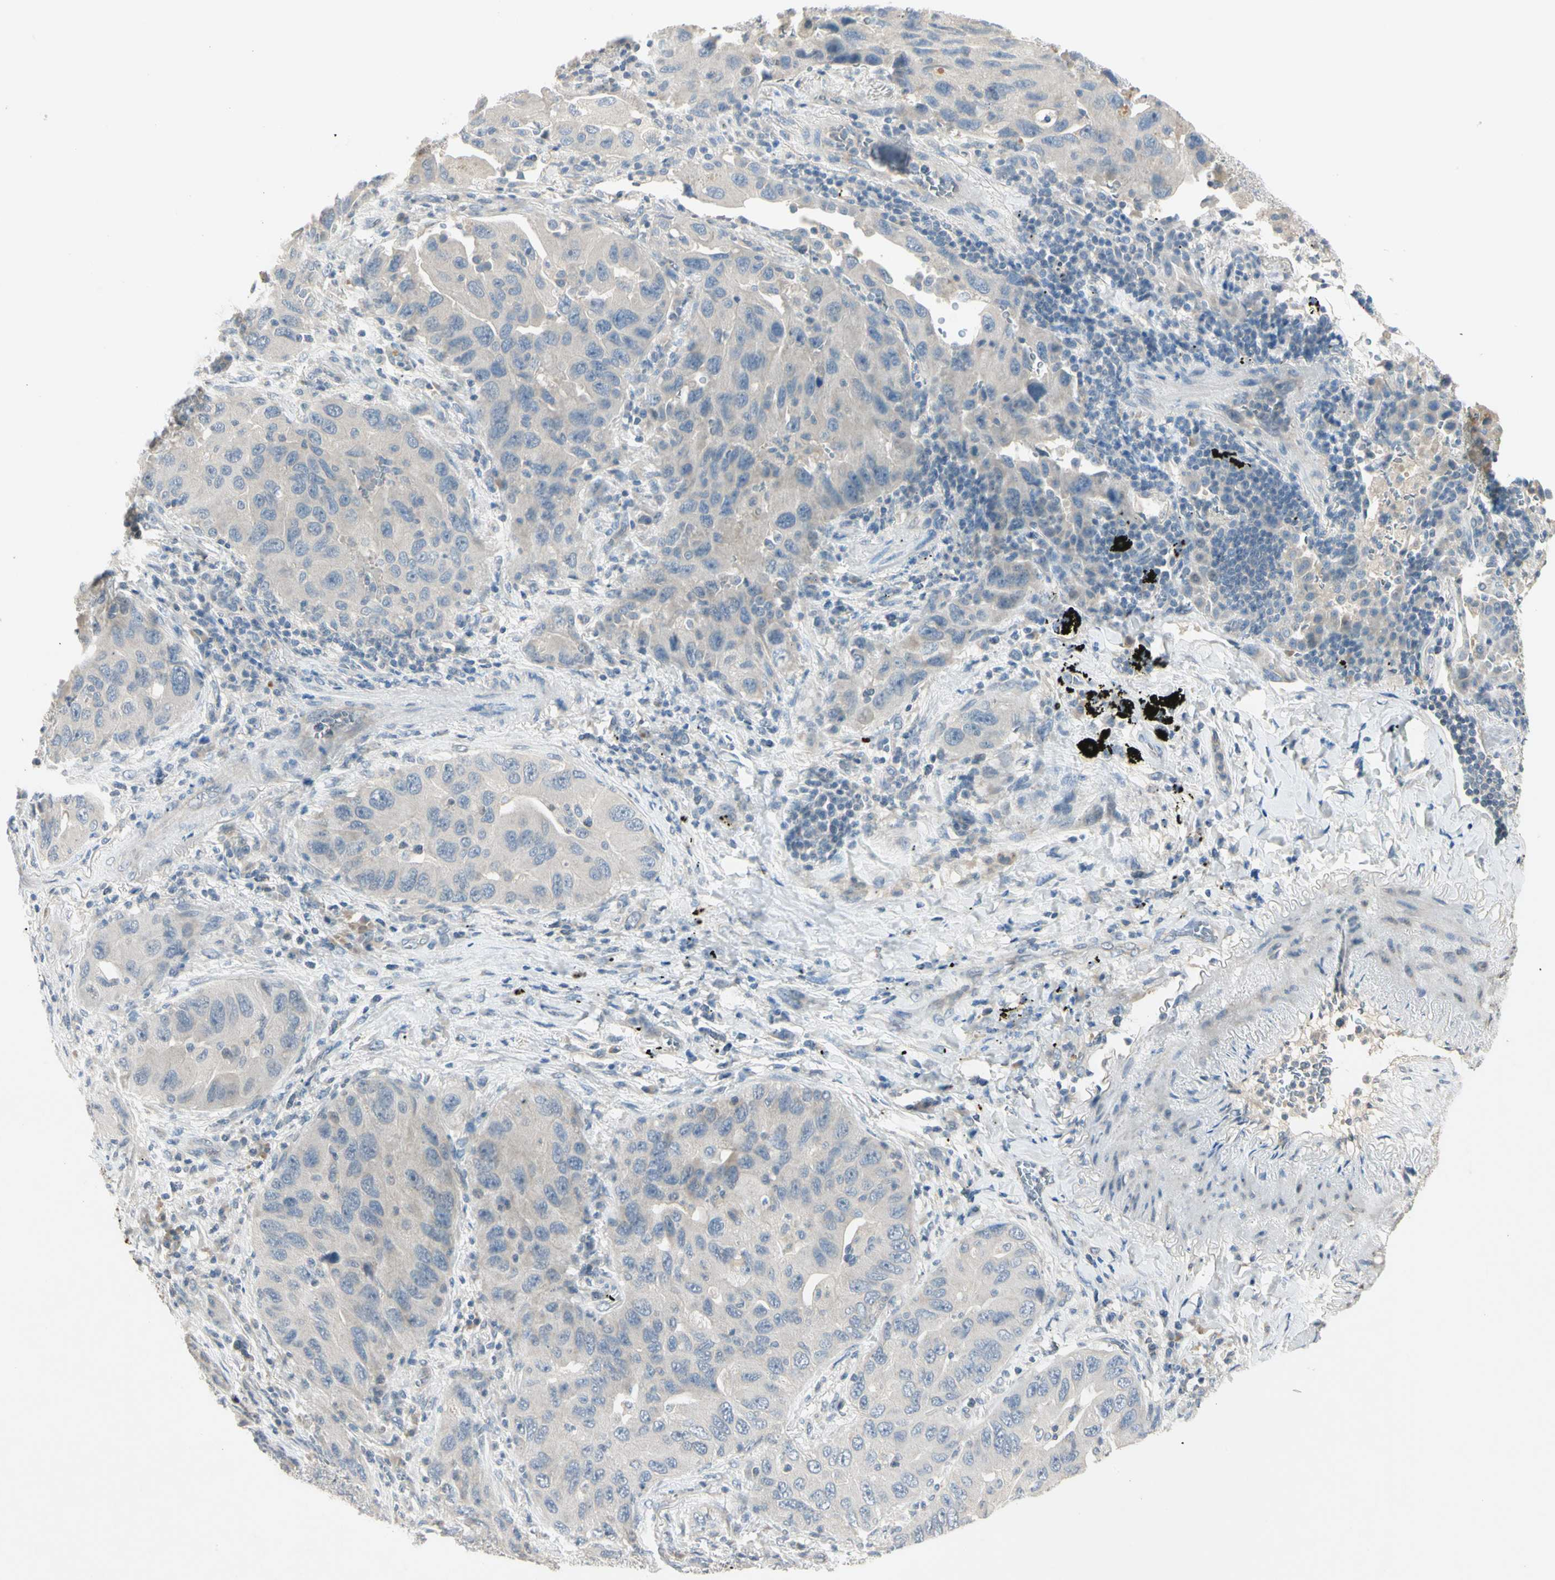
{"staining": {"intensity": "negative", "quantity": "none", "location": "none"}, "tissue": "lung cancer", "cell_type": "Tumor cells", "image_type": "cancer", "snomed": [{"axis": "morphology", "description": "Adenocarcinoma, NOS"}, {"axis": "topography", "description": "Lung"}], "caption": "Lung cancer was stained to show a protein in brown. There is no significant staining in tumor cells.", "gene": "PRSS21", "patient": {"sex": "female", "age": 65}}